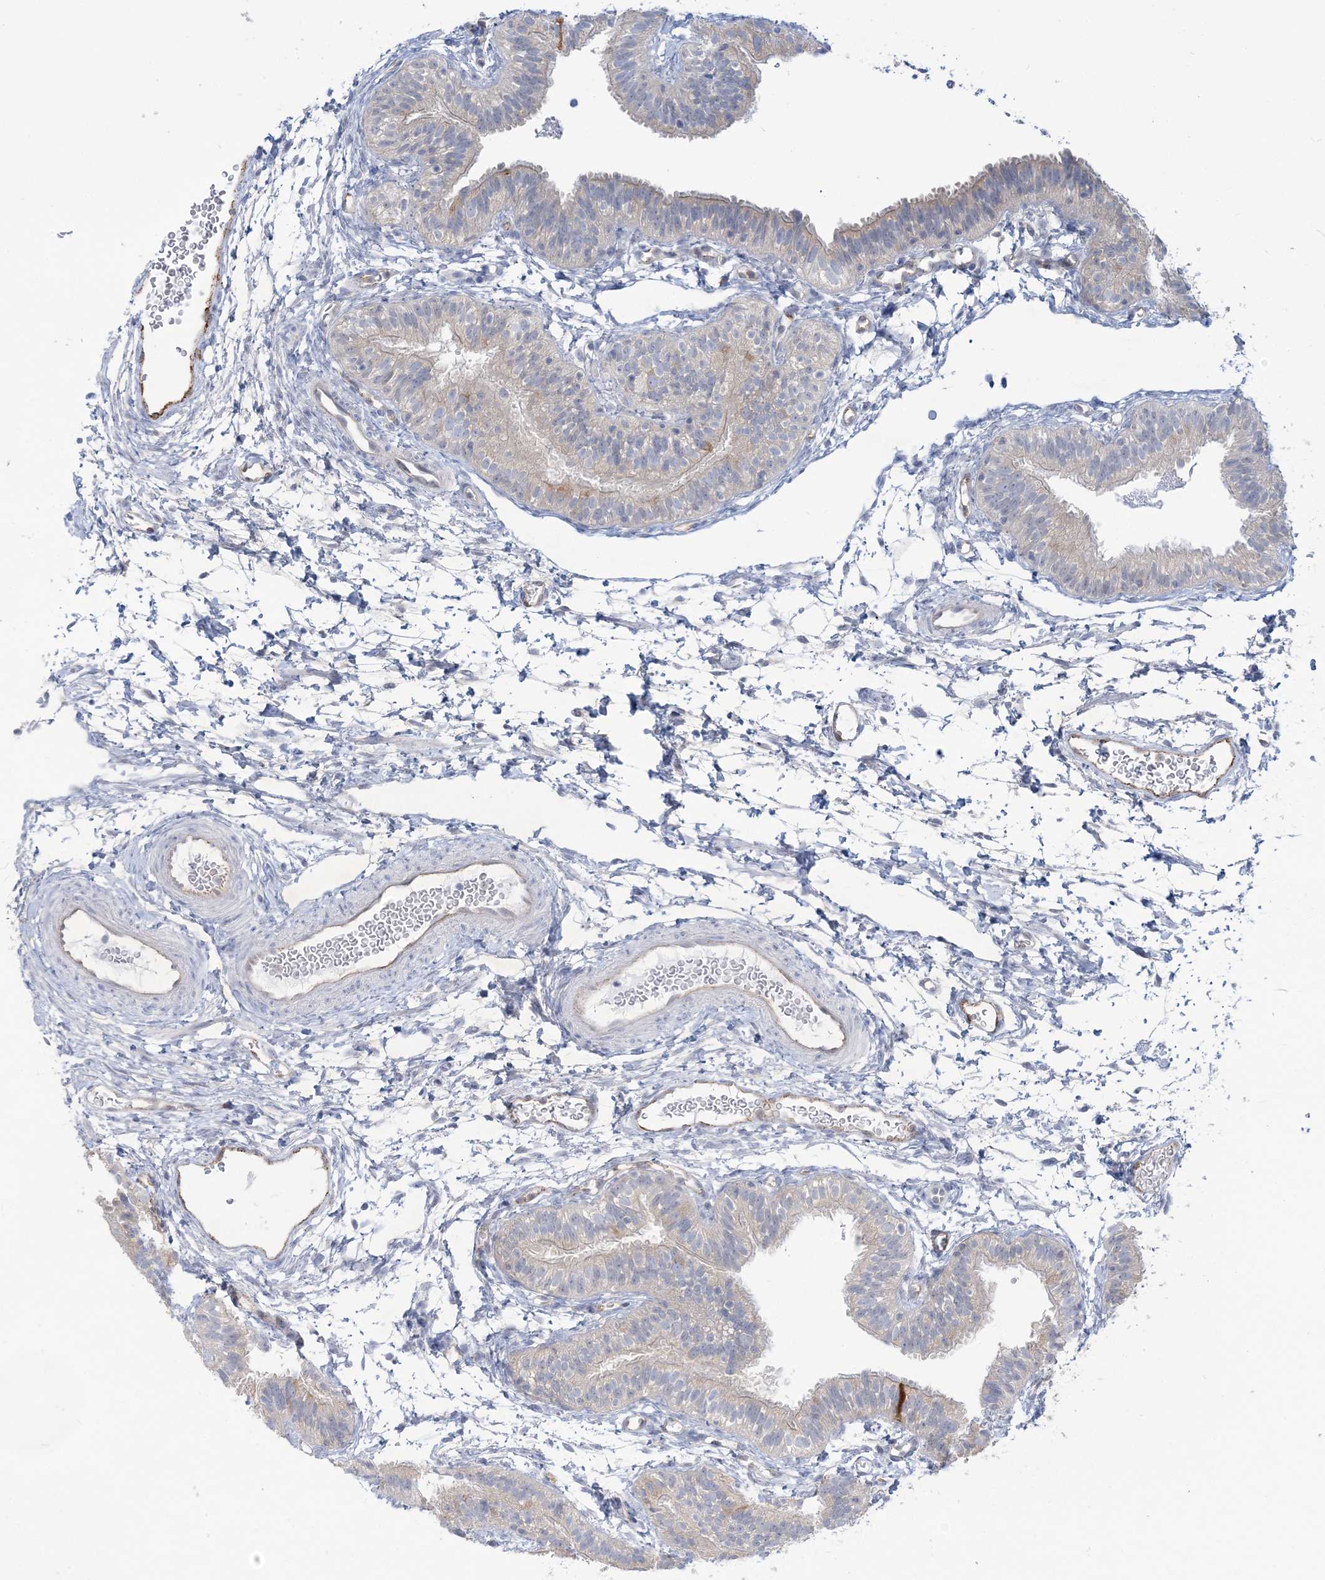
{"staining": {"intensity": "negative", "quantity": "none", "location": "none"}, "tissue": "fallopian tube", "cell_type": "Glandular cells", "image_type": "normal", "snomed": [{"axis": "morphology", "description": "Normal tissue, NOS"}, {"axis": "topography", "description": "Fallopian tube"}], "caption": "The immunohistochemistry (IHC) photomicrograph has no significant staining in glandular cells of fallopian tube. Brightfield microscopy of immunohistochemistry (IHC) stained with DAB (3,3'-diaminobenzidine) (brown) and hematoxylin (blue), captured at high magnification.", "gene": "INPP1", "patient": {"sex": "female", "age": 35}}